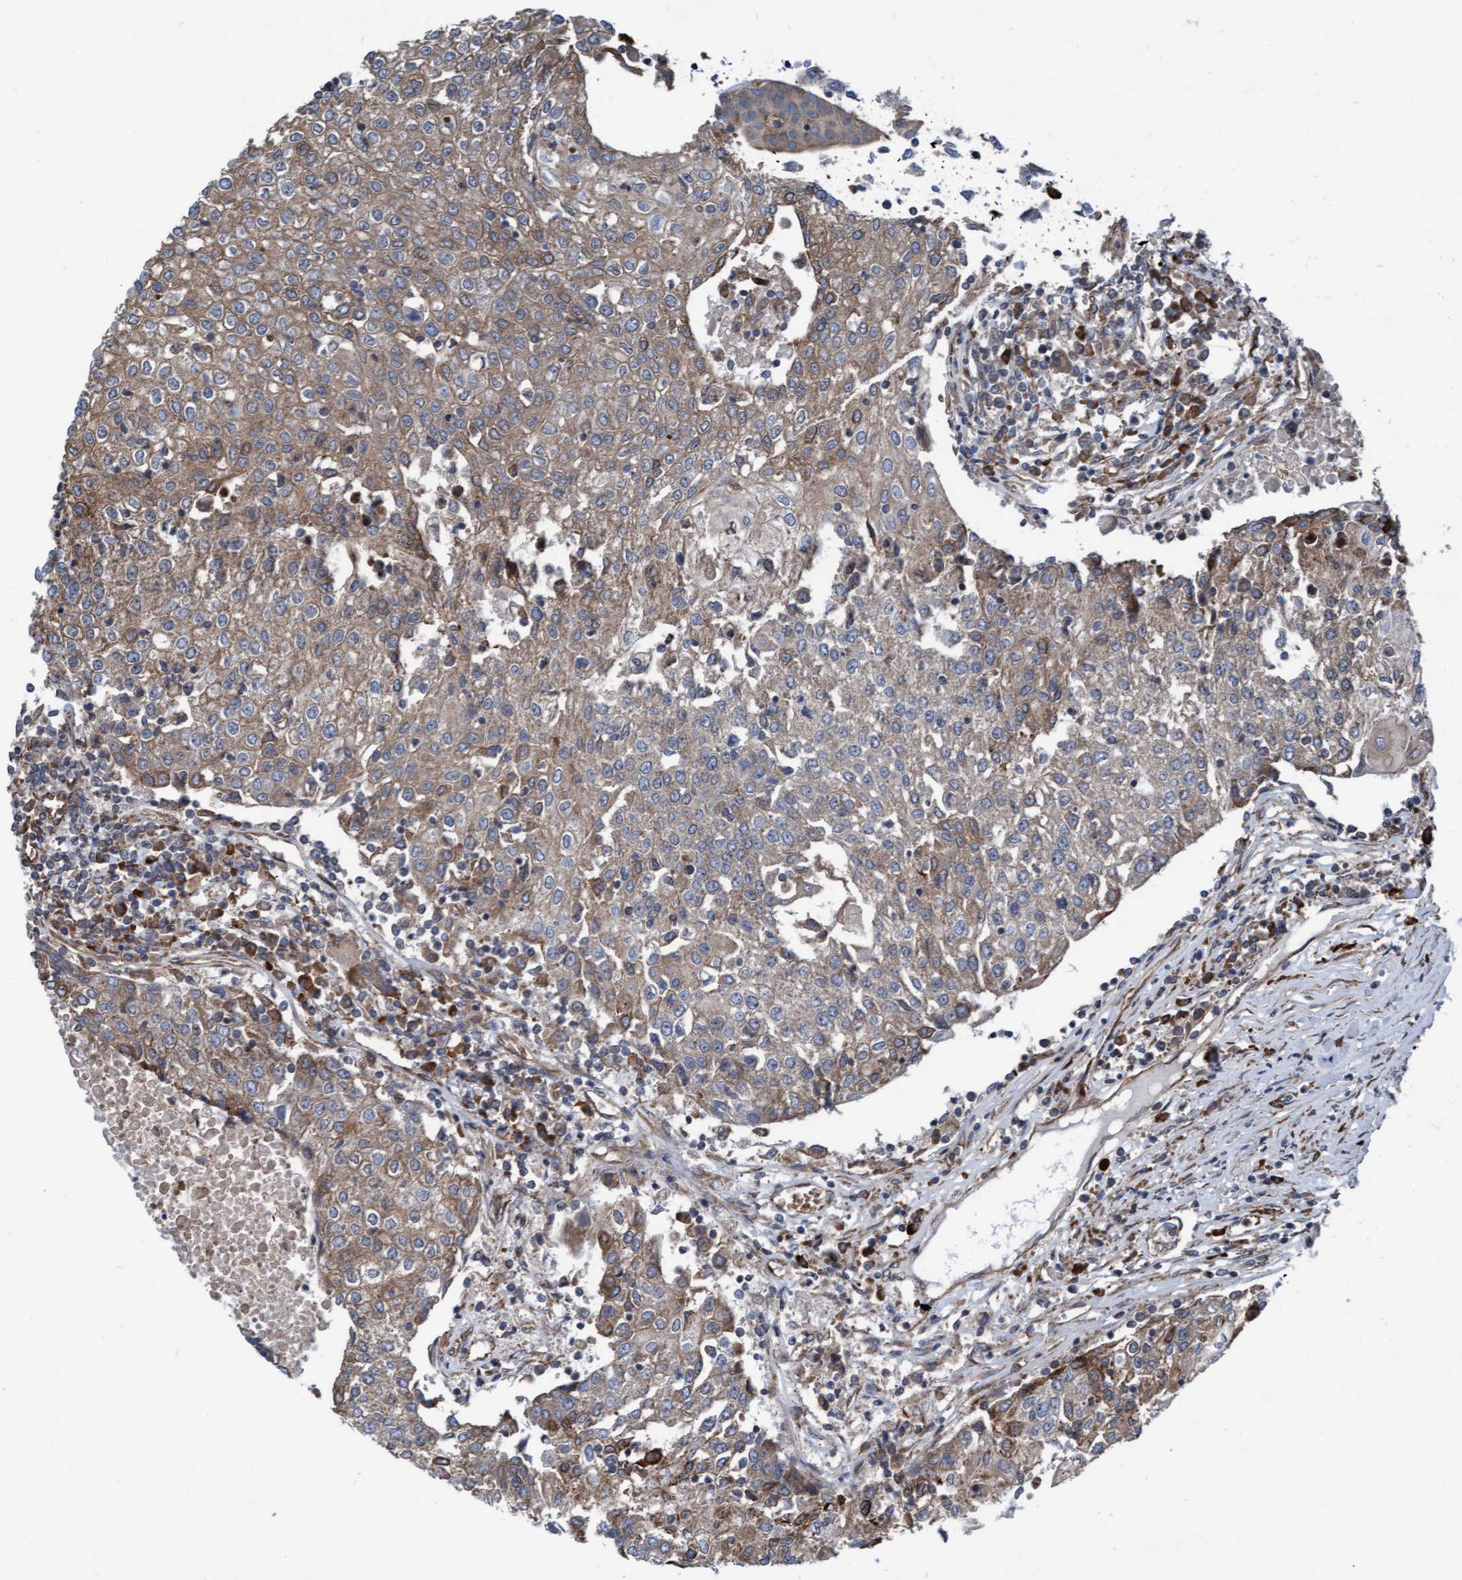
{"staining": {"intensity": "weak", "quantity": ">75%", "location": "cytoplasmic/membranous"}, "tissue": "urothelial cancer", "cell_type": "Tumor cells", "image_type": "cancer", "snomed": [{"axis": "morphology", "description": "Urothelial carcinoma, High grade"}, {"axis": "topography", "description": "Urinary bladder"}], "caption": "IHC (DAB) staining of urothelial cancer shows weak cytoplasmic/membranous protein staining in about >75% of tumor cells. (Stains: DAB (3,3'-diaminobenzidine) in brown, nuclei in blue, Microscopy: brightfield microscopy at high magnification).", "gene": "RAP1GAP2", "patient": {"sex": "female", "age": 85}}